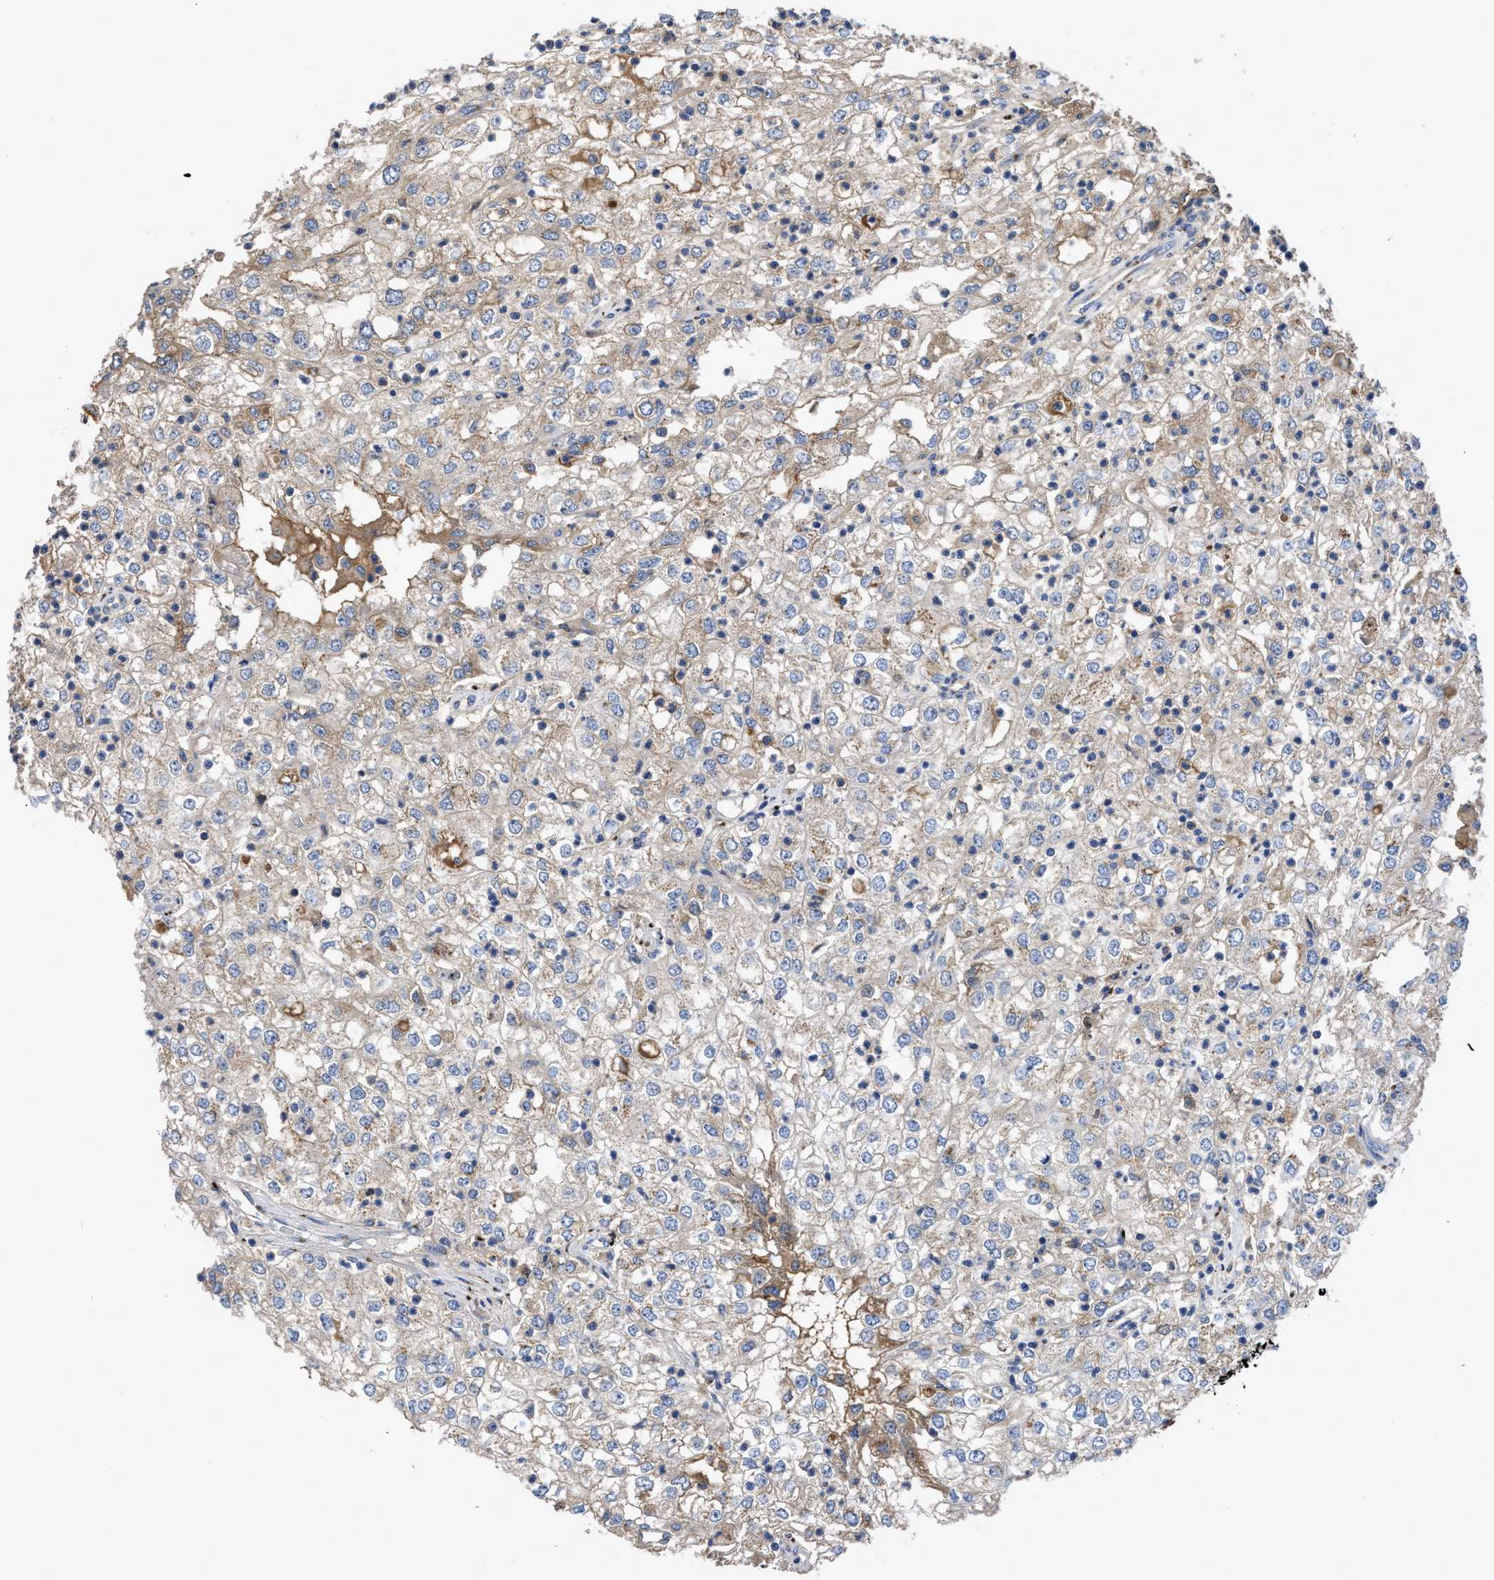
{"staining": {"intensity": "weak", "quantity": "25%-75%", "location": "cytoplasmic/membranous"}, "tissue": "renal cancer", "cell_type": "Tumor cells", "image_type": "cancer", "snomed": [{"axis": "morphology", "description": "Adenocarcinoma, NOS"}, {"axis": "topography", "description": "Kidney"}], "caption": "Immunohistochemistry (IHC) micrograph of neoplastic tissue: human renal adenocarcinoma stained using immunohistochemistry (IHC) exhibits low levels of weak protein expression localized specifically in the cytoplasmic/membranous of tumor cells, appearing as a cytoplasmic/membranous brown color.", "gene": "SIK2", "patient": {"sex": "female", "age": 54}}